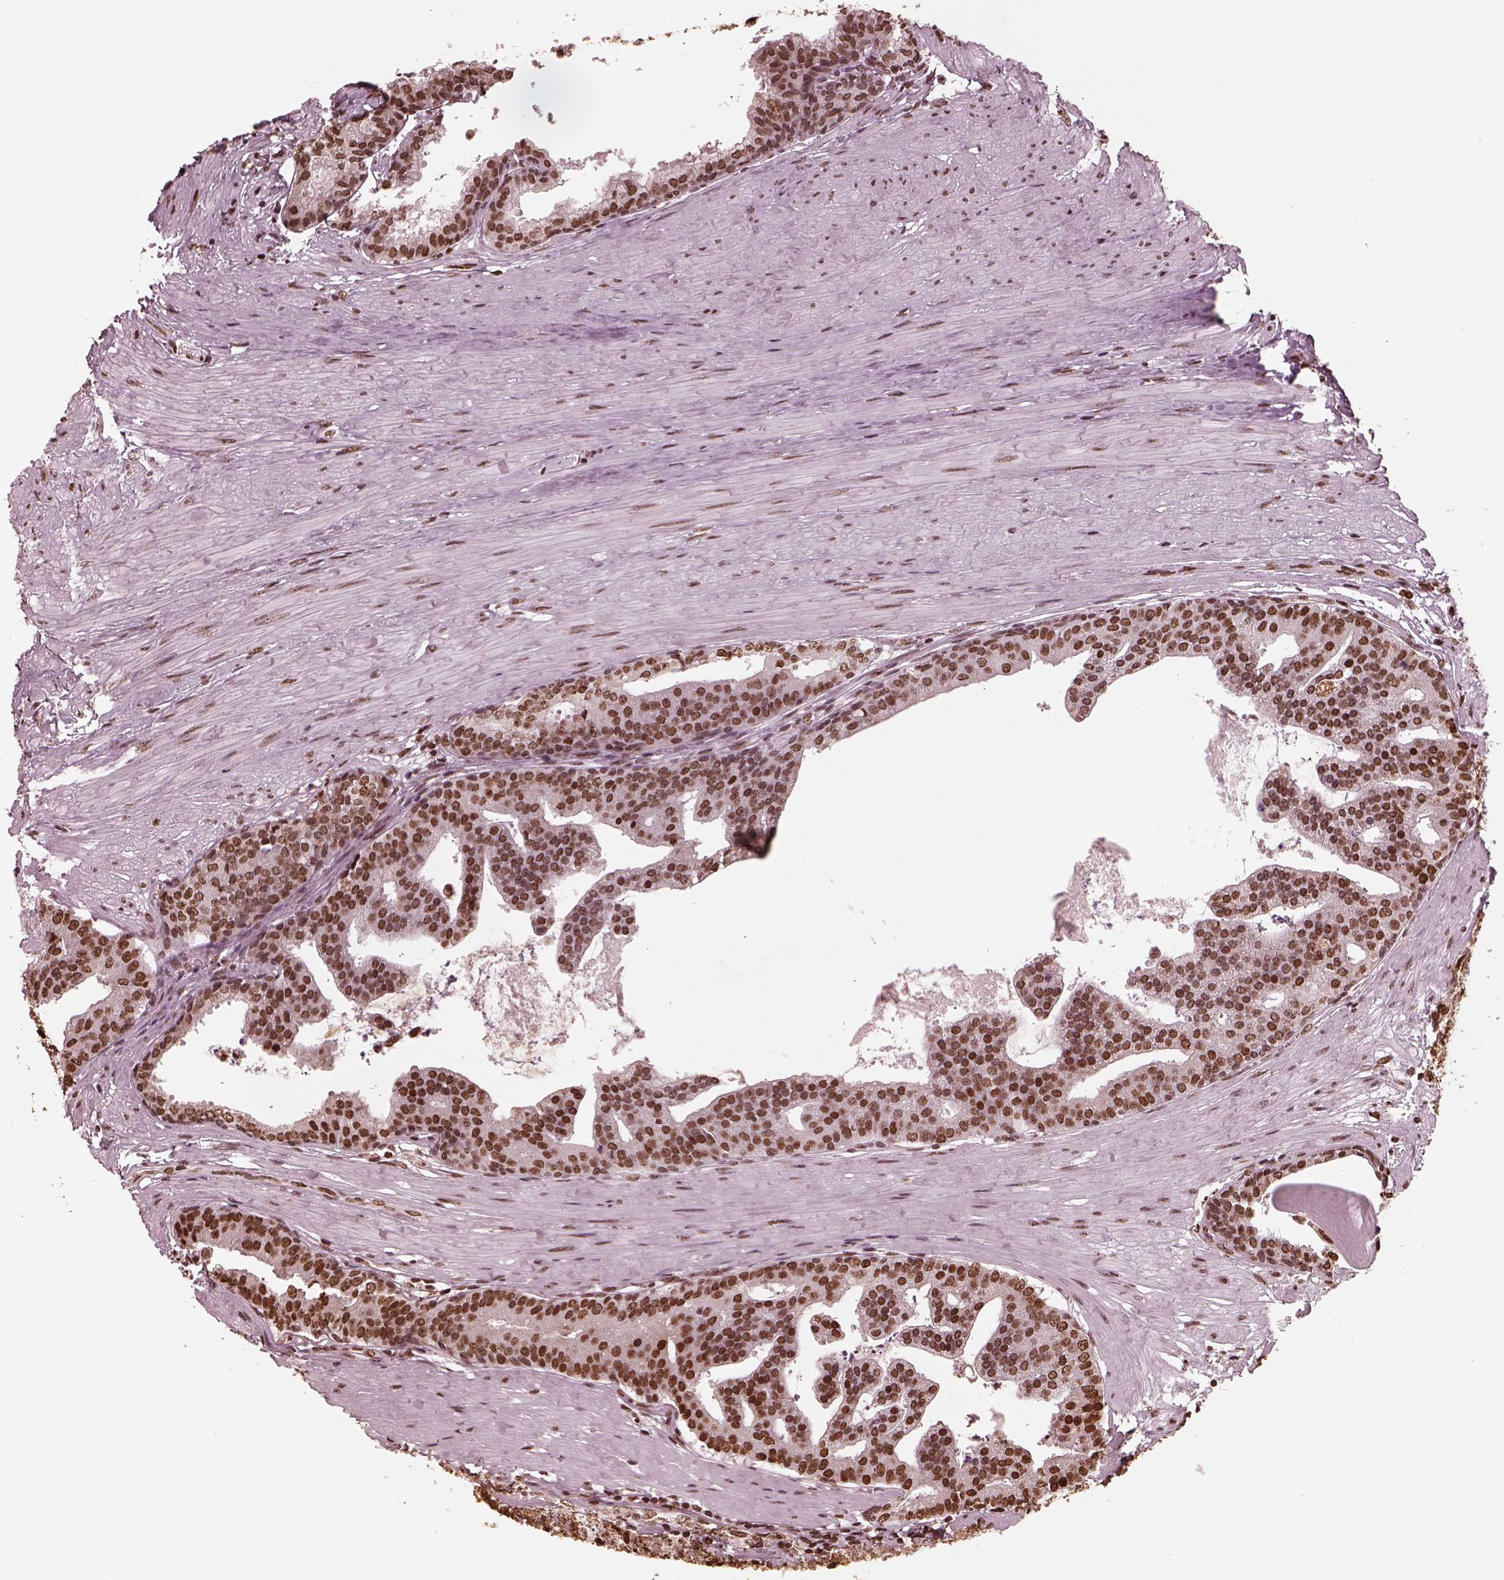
{"staining": {"intensity": "strong", "quantity": ">75%", "location": "nuclear"}, "tissue": "prostate cancer", "cell_type": "Tumor cells", "image_type": "cancer", "snomed": [{"axis": "morphology", "description": "Adenocarcinoma, NOS"}, {"axis": "topography", "description": "Prostate and seminal vesicle, NOS"}, {"axis": "topography", "description": "Prostate"}], "caption": "A histopathology image of human adenocarcinoma (prostate) stained for a protein displays strong nuclear brown staining in tumor cells.", "gene": "NSD1", "patient": {"sex": "male", "age": 44}}